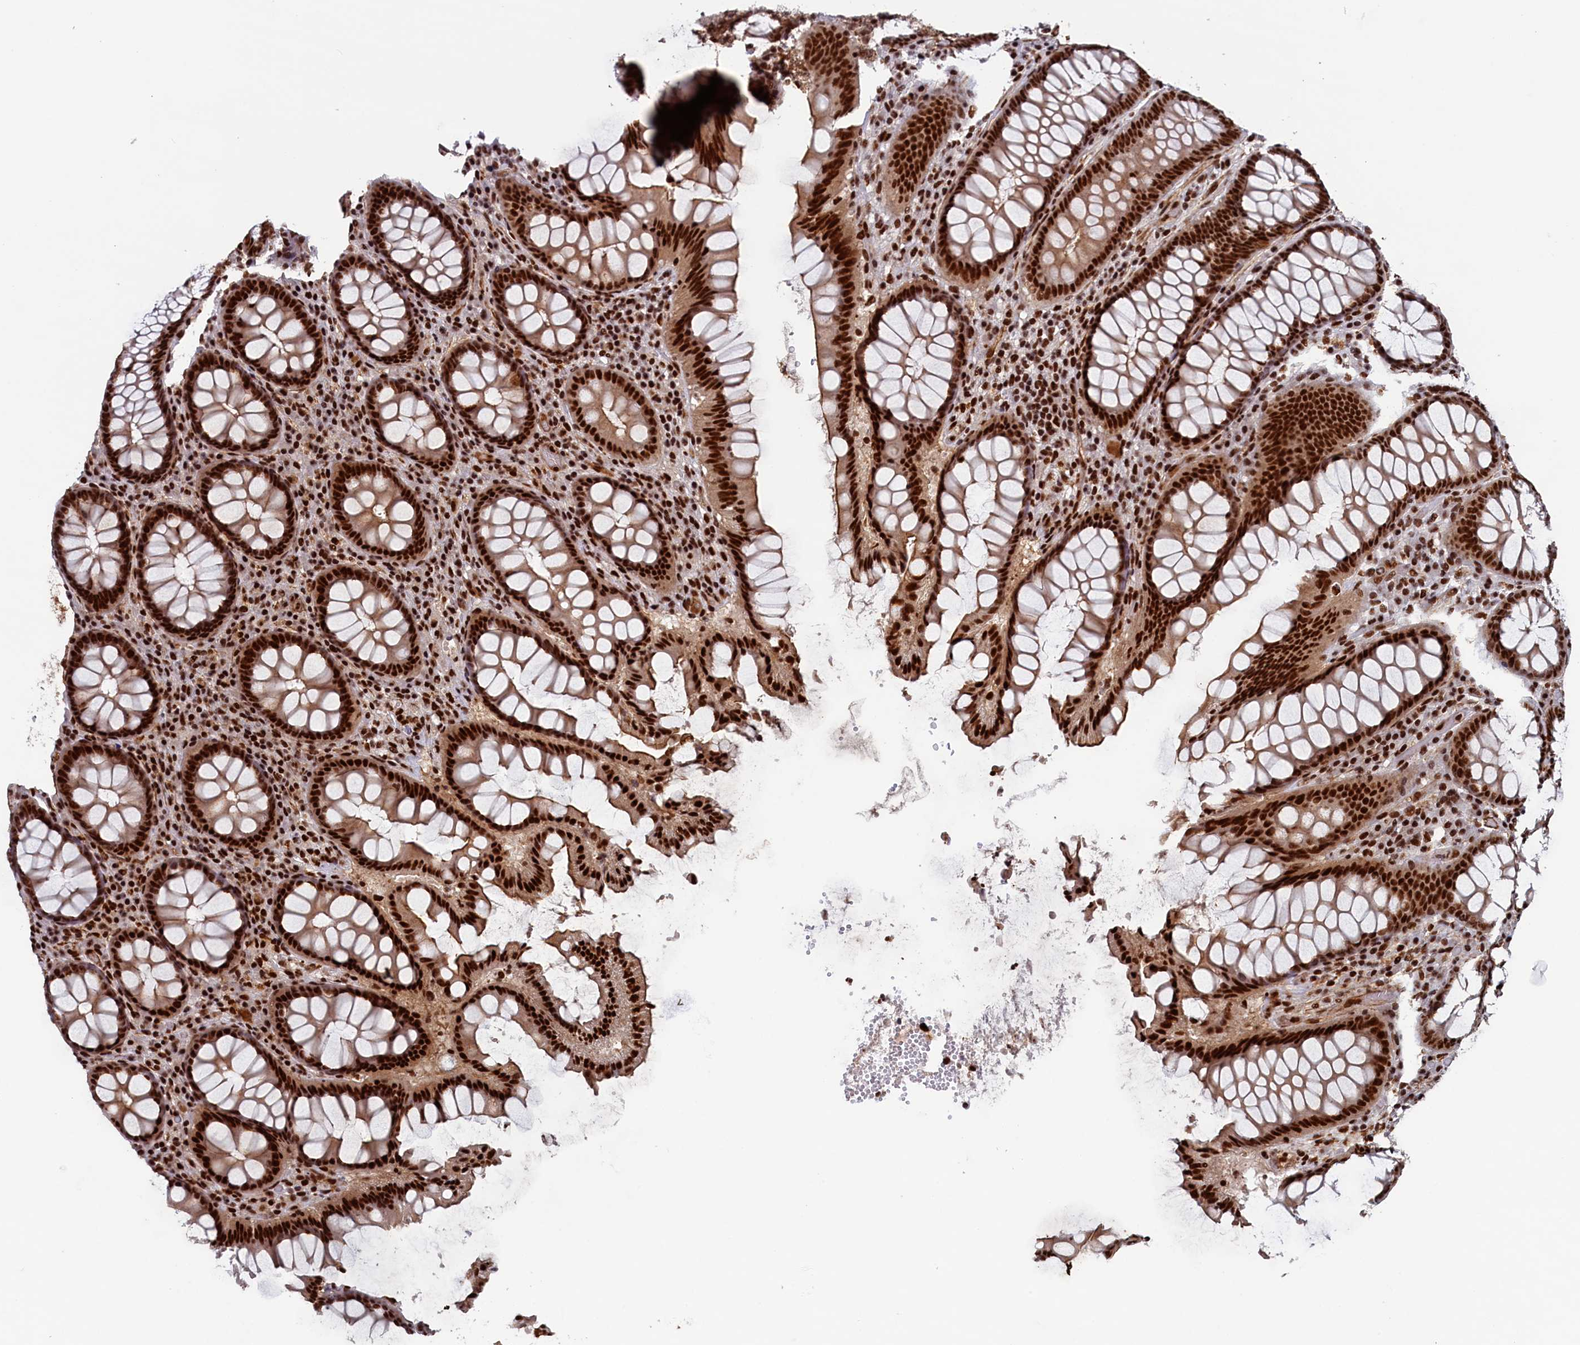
{"staining": {"intensity": "strong", "quantity": ">75%", "location": "nuclear"}, "tissue": "colon", "cell_type": "Endothelial cells", "image_type": "normal", "snomed": [{"axis": "morphology", "description": "Normal tissue, NOS"}, {"axis": "topography", "description": "Colon"}], "caption": "The micrograph shows a brown stain indicating the presence of a protein in the nuclear of endothelial cells in colon.", "gene": "ZC3H18", "patient": {"sex": "female", "age": 79}}